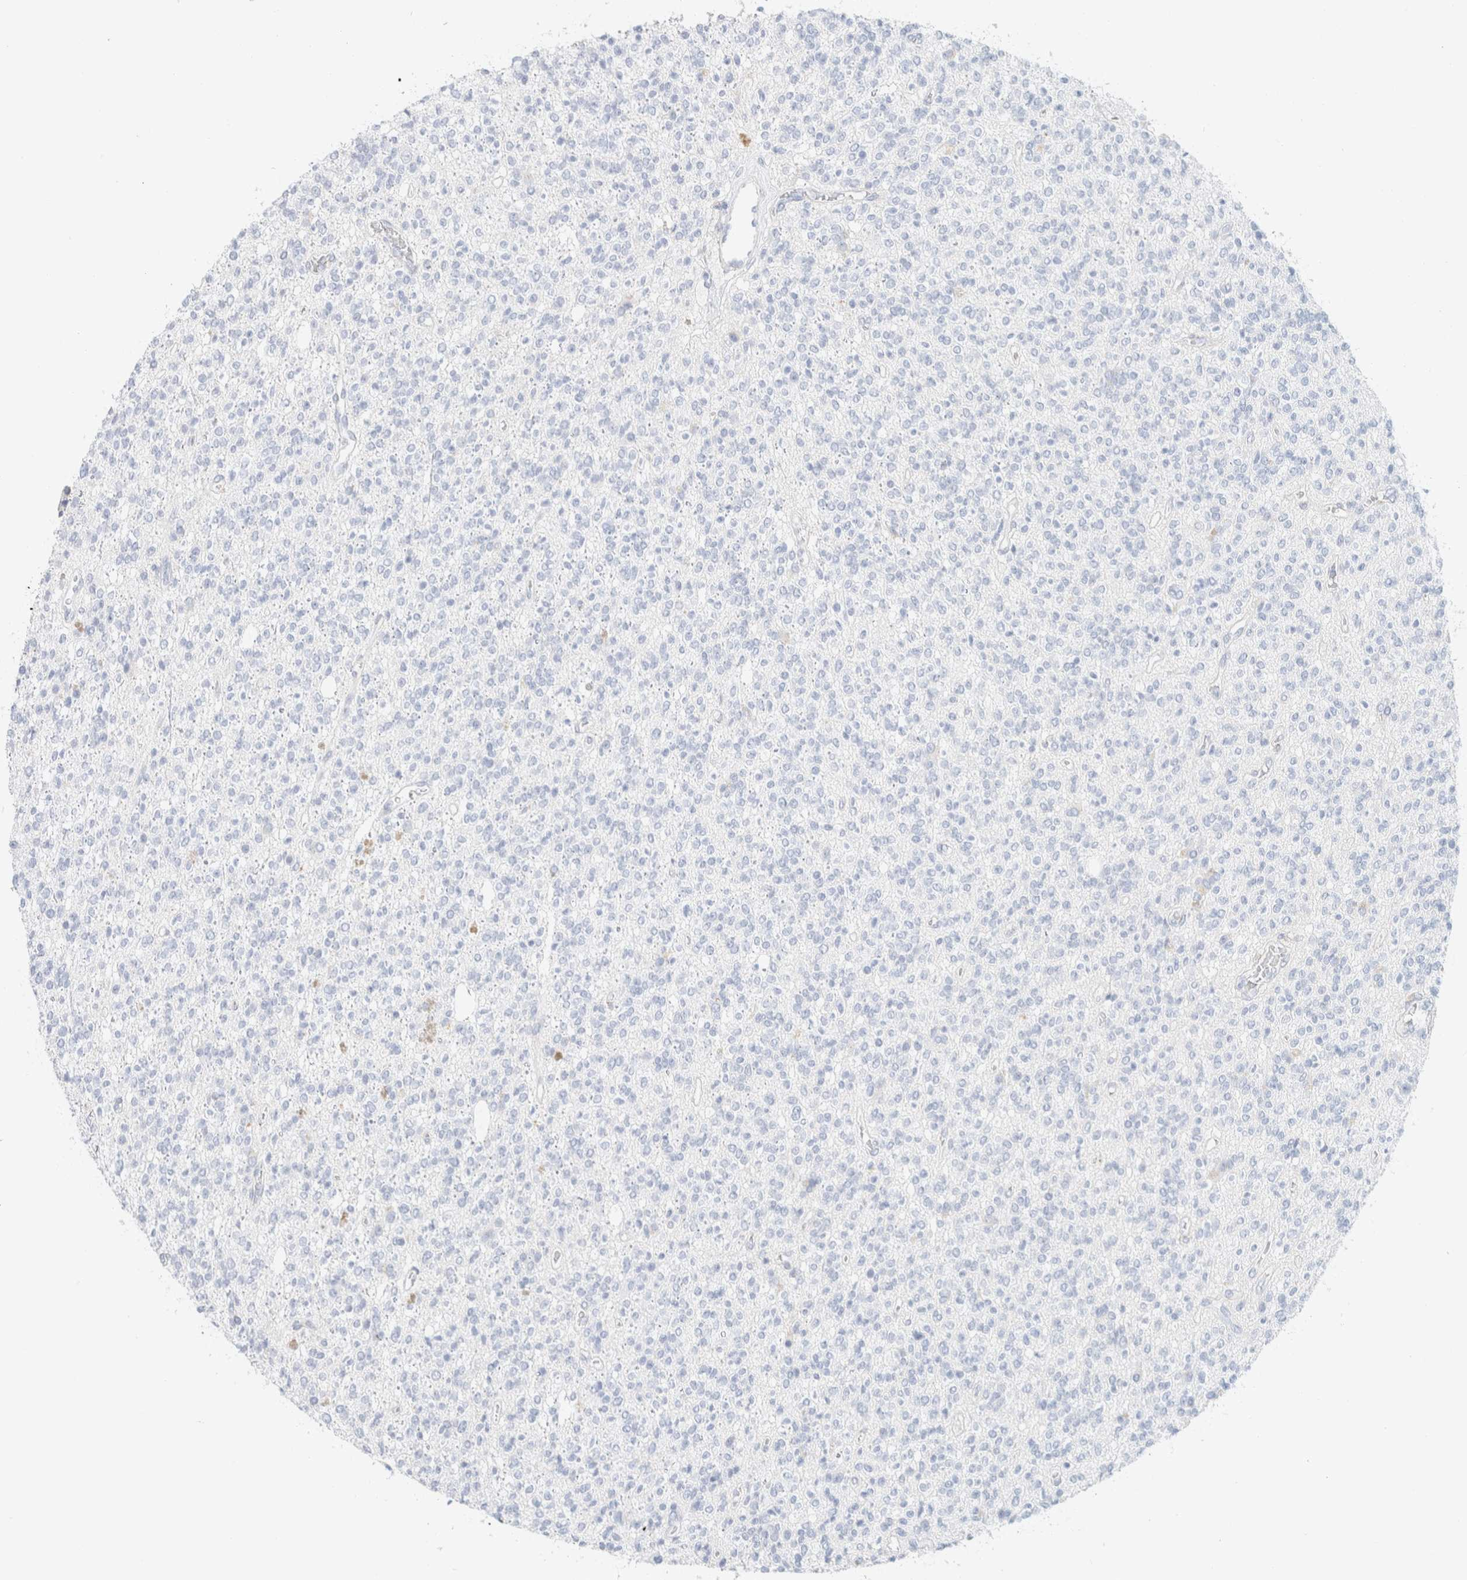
{"staining": {"intensity": "negative", "quantity": "none", "location": "none"}, "tissue": "glioma", "cell_type": "Tumor cells", "image_type": "cancer", "snomed": [{"axis": "morphology", "description": "Glioma, malignant, High grade"}, {"axis": "topography", "description": "Brain"}], "caption": "This is a histopathology image of immunohistochemistry (IHC) staining of high-grade glioma (malignant), which shows no expression in tumor cells.", "gene": "CPQ", "patient": {"sex": "male", "age": 34}}